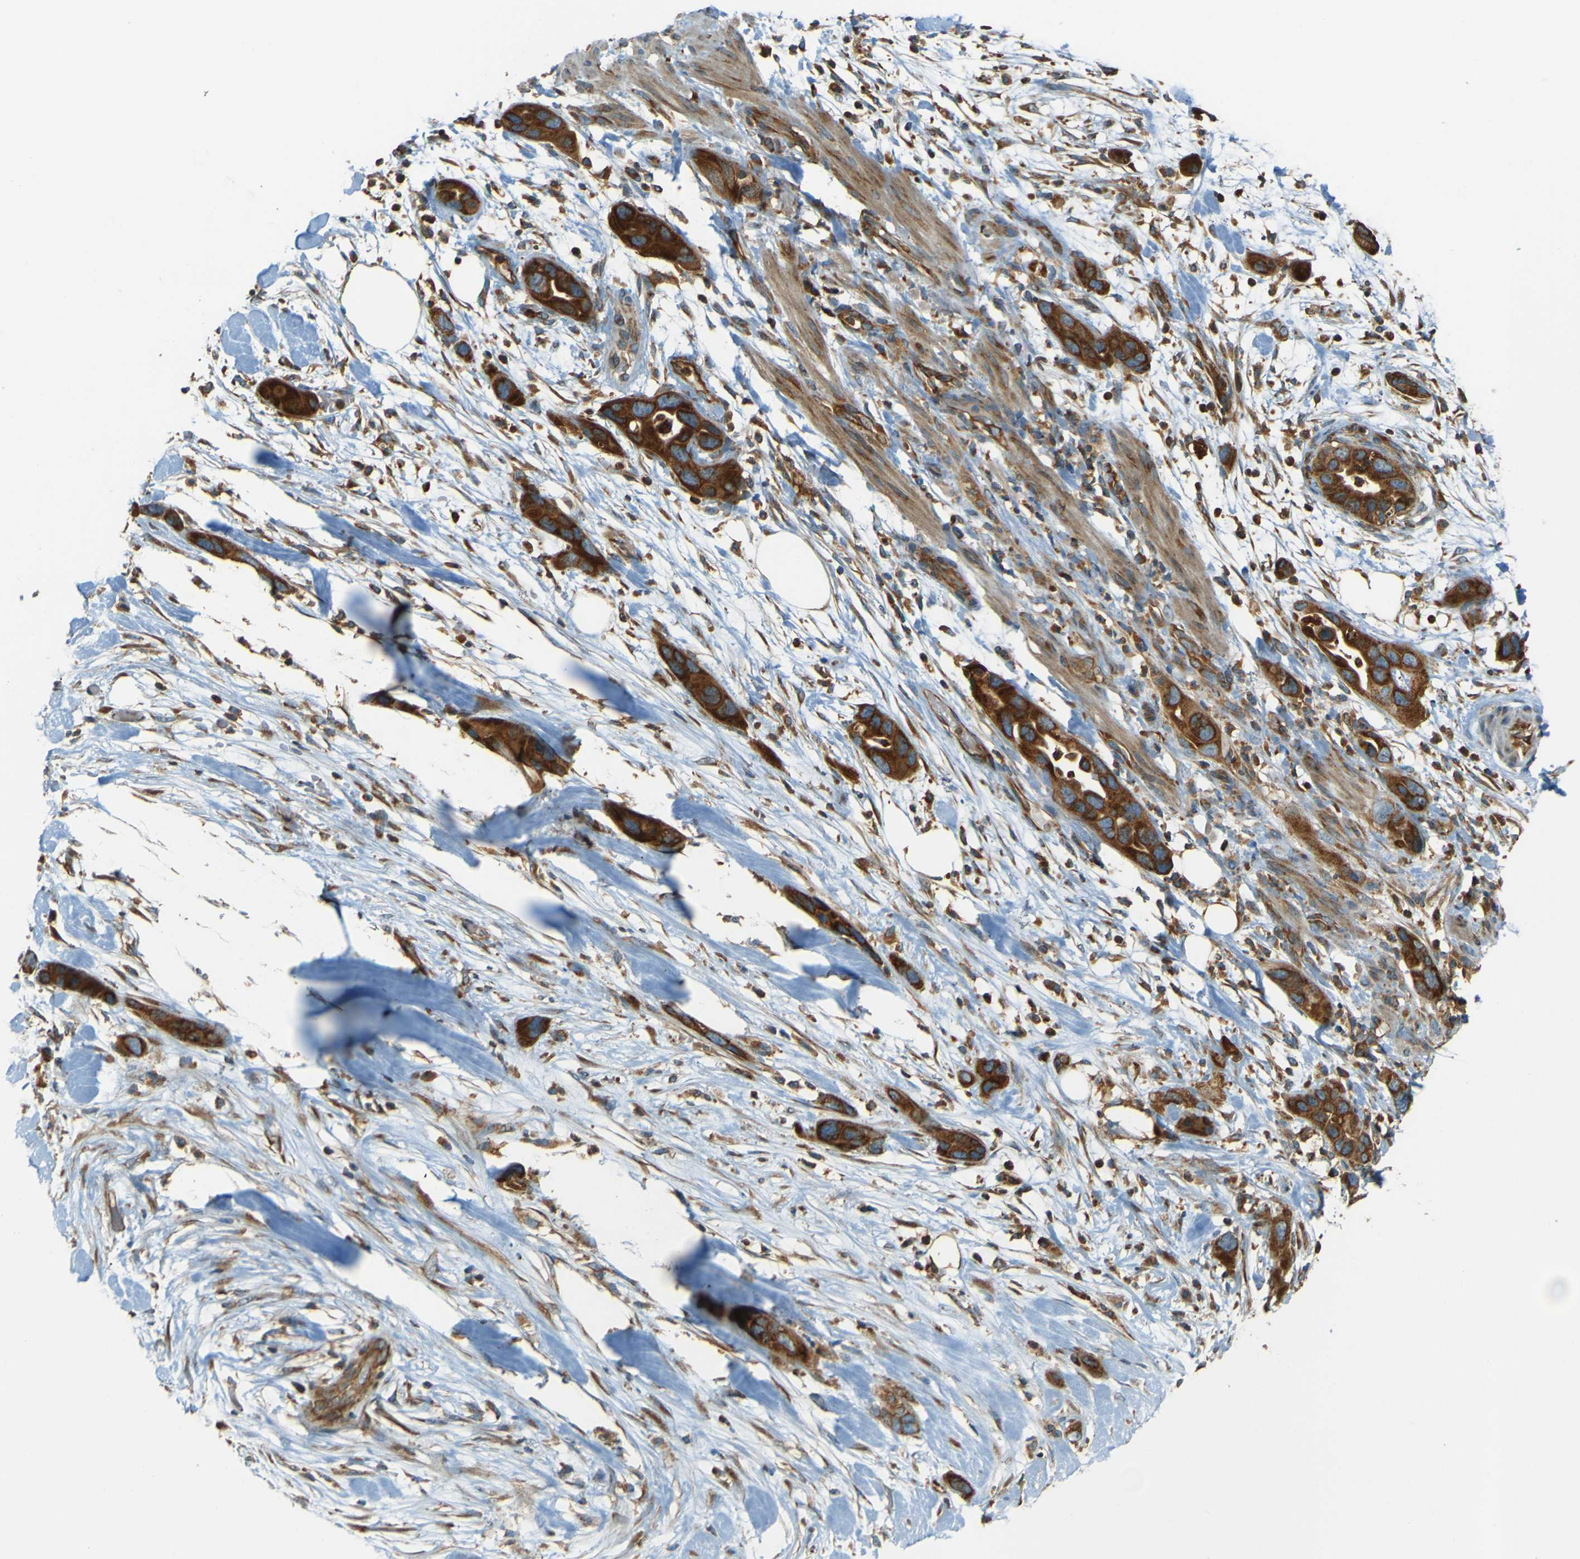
{"staining": {"intensity": "strong", "quantity": ">75%", "location": "cytoplasmic/membranous"}, "tissue": "pancreatic cancer", "cell_type": "Tumor cells", "image_type": "cancer", "snomed": [{"axis": "morphology", "description": "Adenocarcinoma, NOS"}, {"axis": "topography", "description": "Pancreas"}], "caption": "Immunohistochemical staining of pancreatic adenocarcinoma displays strong cytoplasmic/membranous protein expression in about >75% of tumor cells.", "gene": "DNAJC5", "patient": {"sex": "female", "age": 71}}